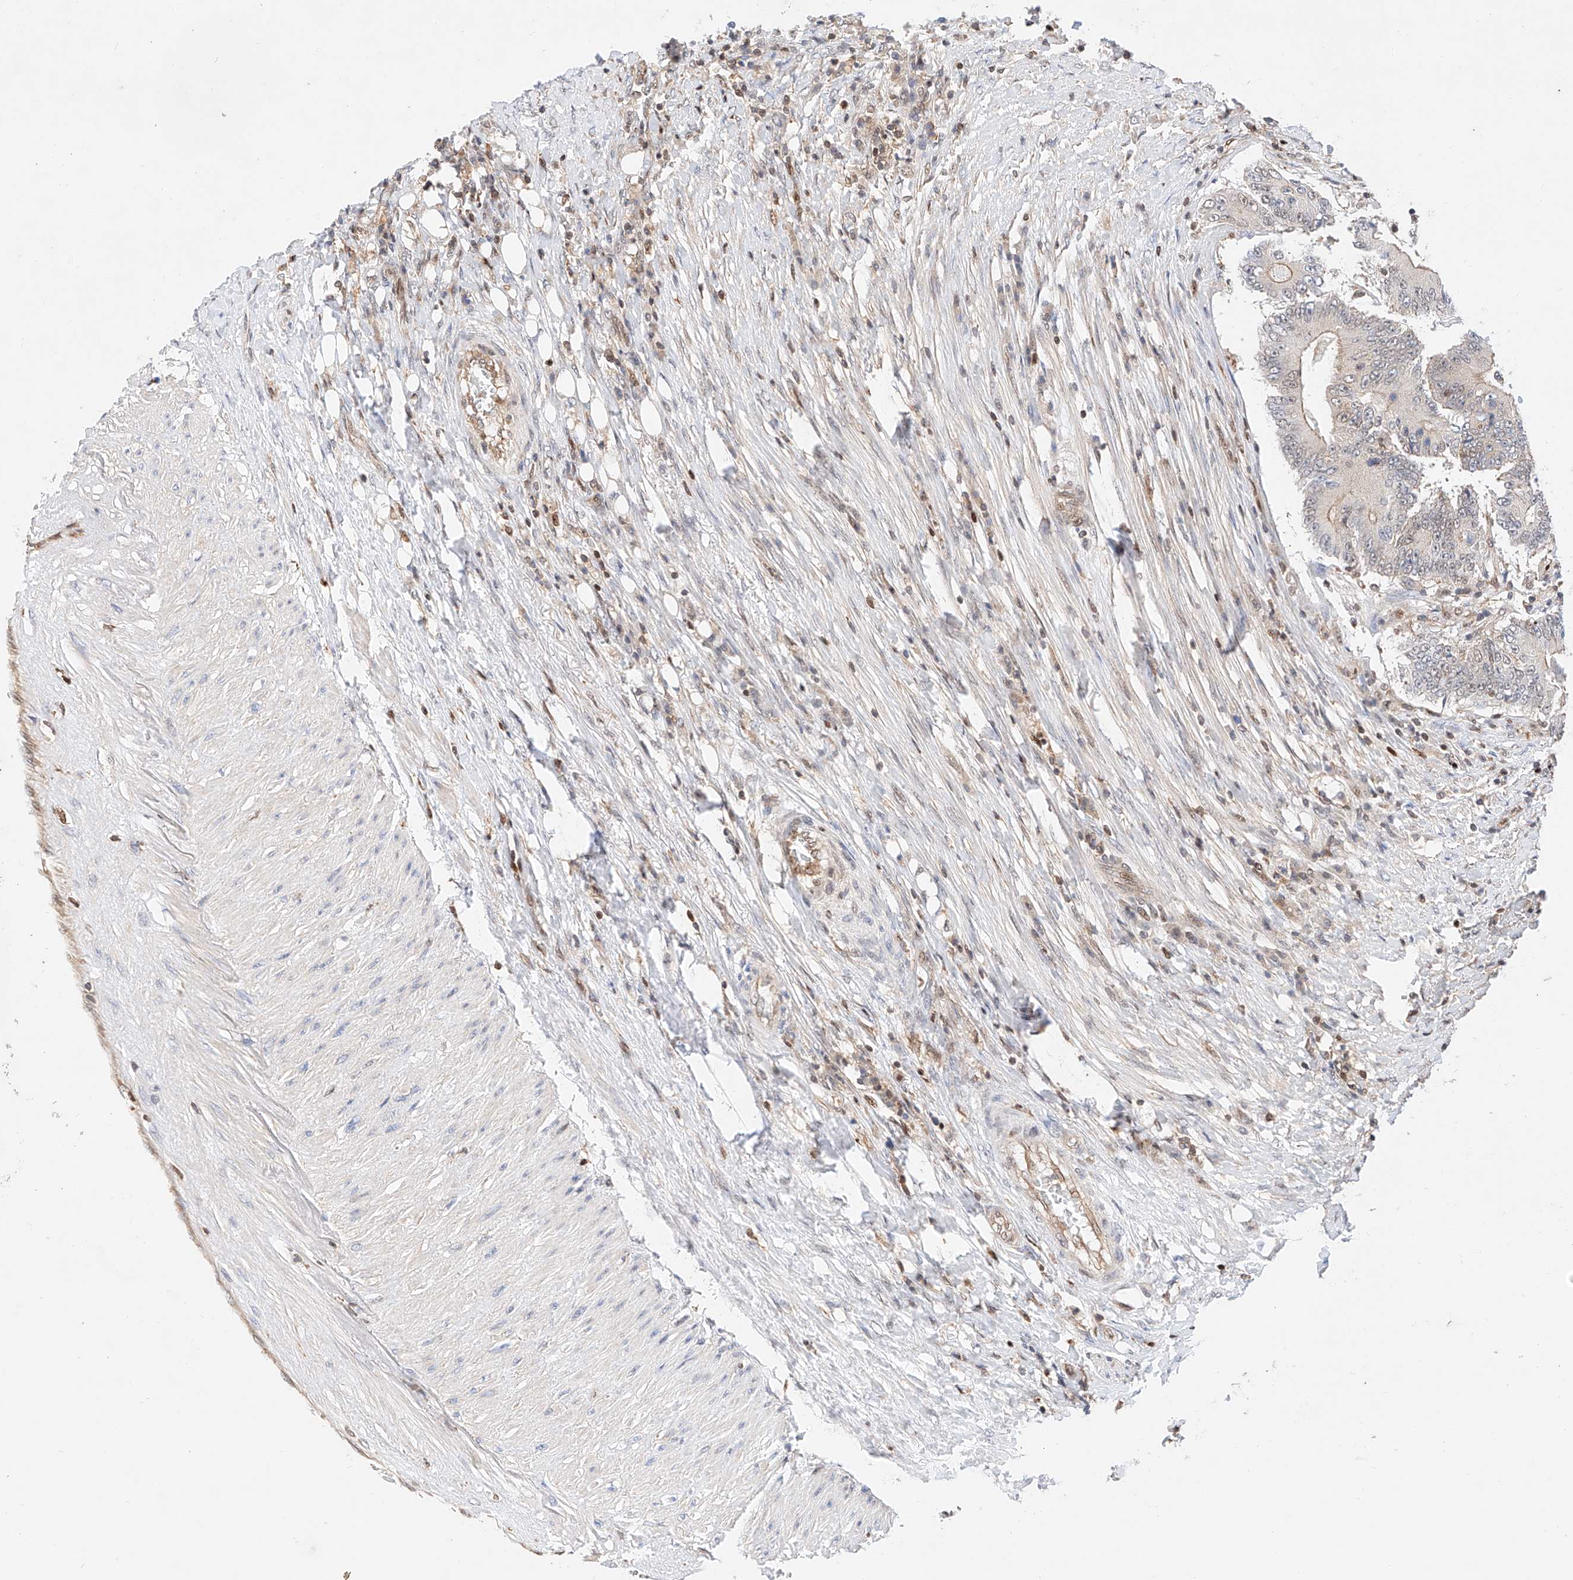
{"staining": {"intensity": "negative", "quantity": "none", "location": "none"}, "tissue": "colorectal cancer", "cell_type": "Tumor cells", "image_type": "cancer", "snomed": [{"axis": "morphology", "description": "Adenocarcinoma, NOS"}, {"axis": "topography", "description": "Colon"}], "caption": "High power microscopy photomicrograph of an immunohistochemistry (IHC) photomicrograph of colorectal cancer, revealing no significant staining in tumor cells. (Stains: DAB immunohistochemistry with hematoxylin counter stain, Microscopy: brightfield microscopy at high magnification).", "gene": "HDAC9", "patient": {"sex": "male", "age": 83}}